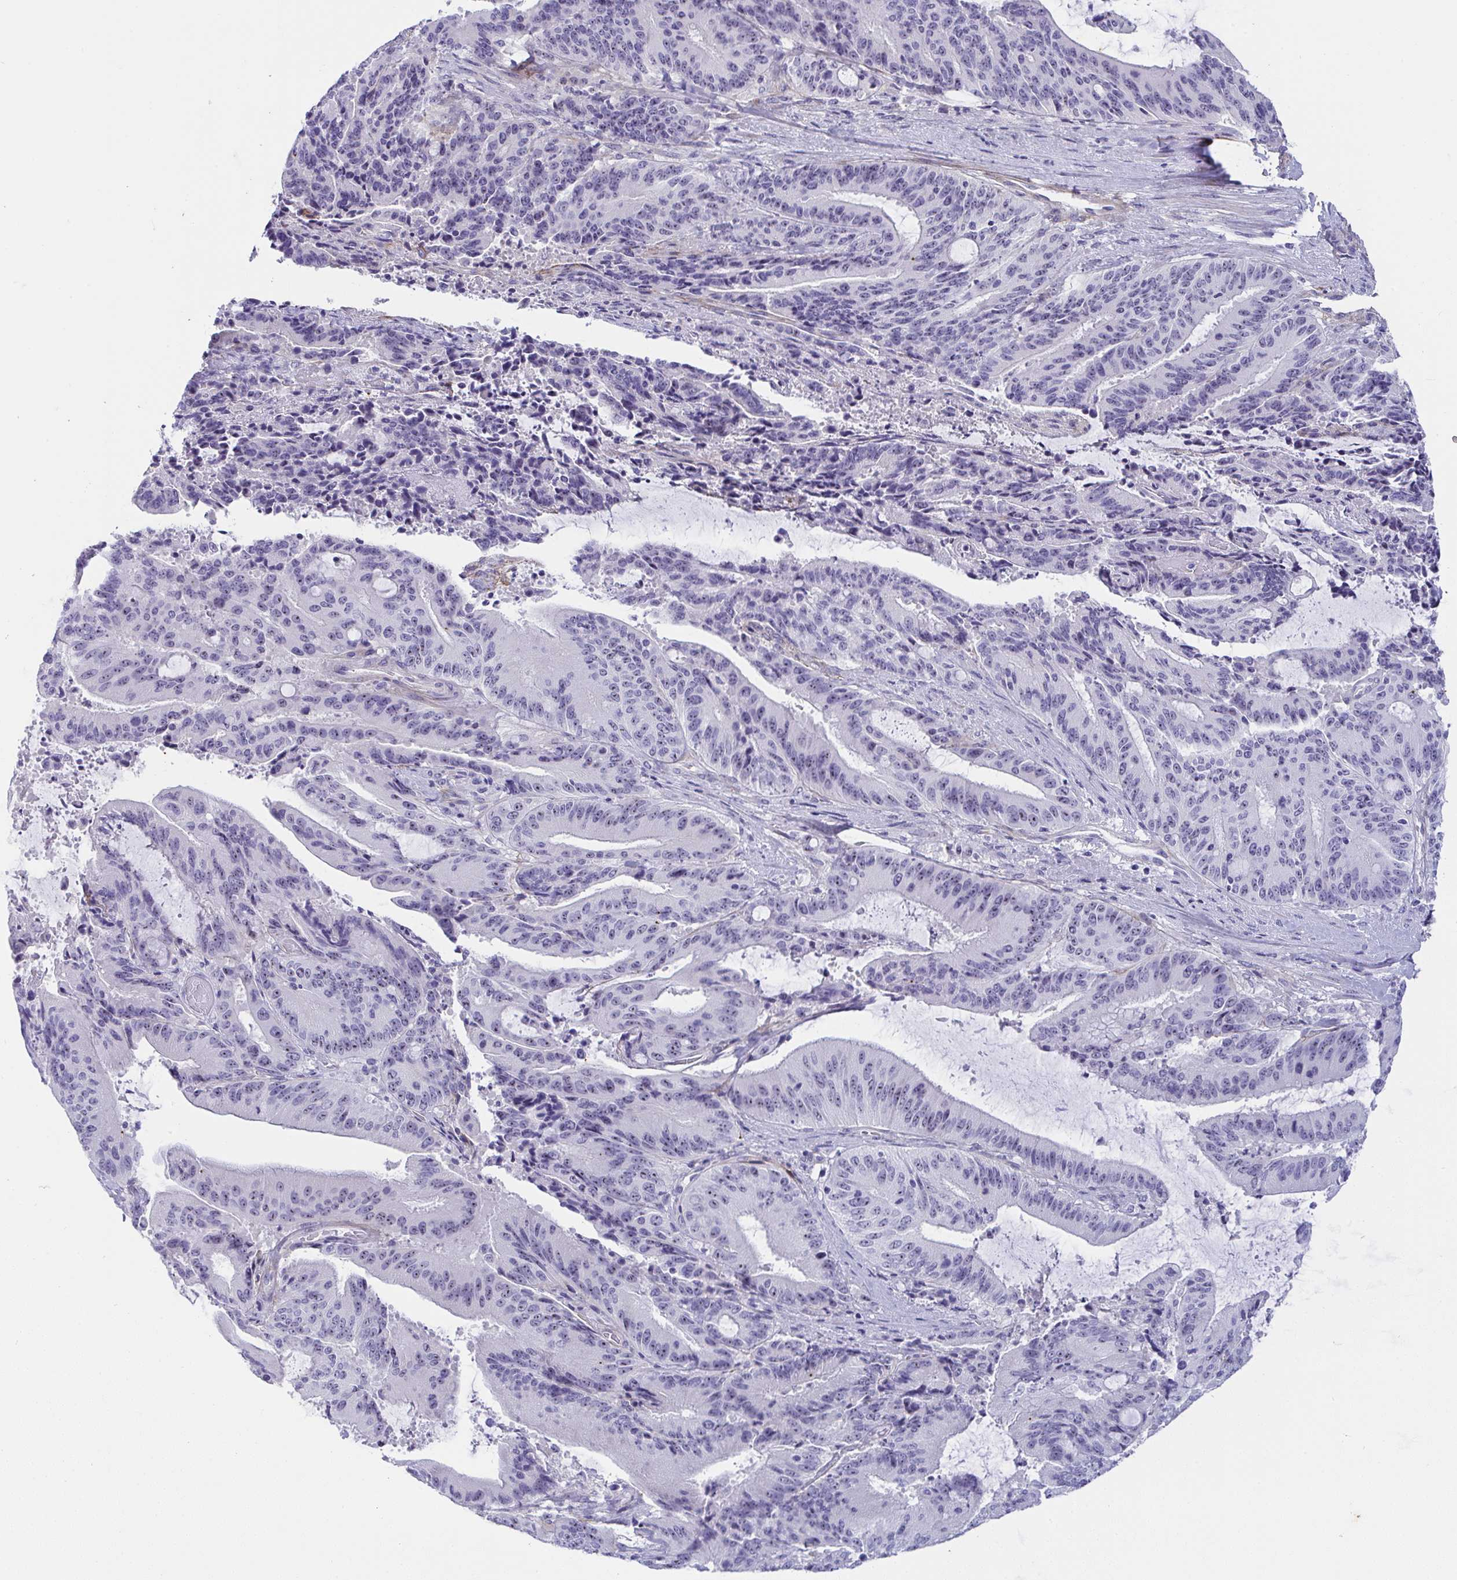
{"staining": {"intensity": "negative", "quantity": "none", "location": "none"}, "tissue": "liver cancer", "cell_type": "Tumor cells", "image_type": "cancer", "snomed": [{"axis": "morphology", "description": "Normal tissue, NOS"}, {"axis": "morphology", "description": "Cholangiocarcinoma"}, {"axis": "topography", "description": "Liver"}, {"axis": "topography", "description": "Peripheral nerve tissue"}], "caption": "DAB immunohistochemical staining of cholangiocarcinoma (liver) demonstrates no significant expression in tumor cells.", "gene": "LHFPL6", "patient": {"sex": "female", "age": 73}}